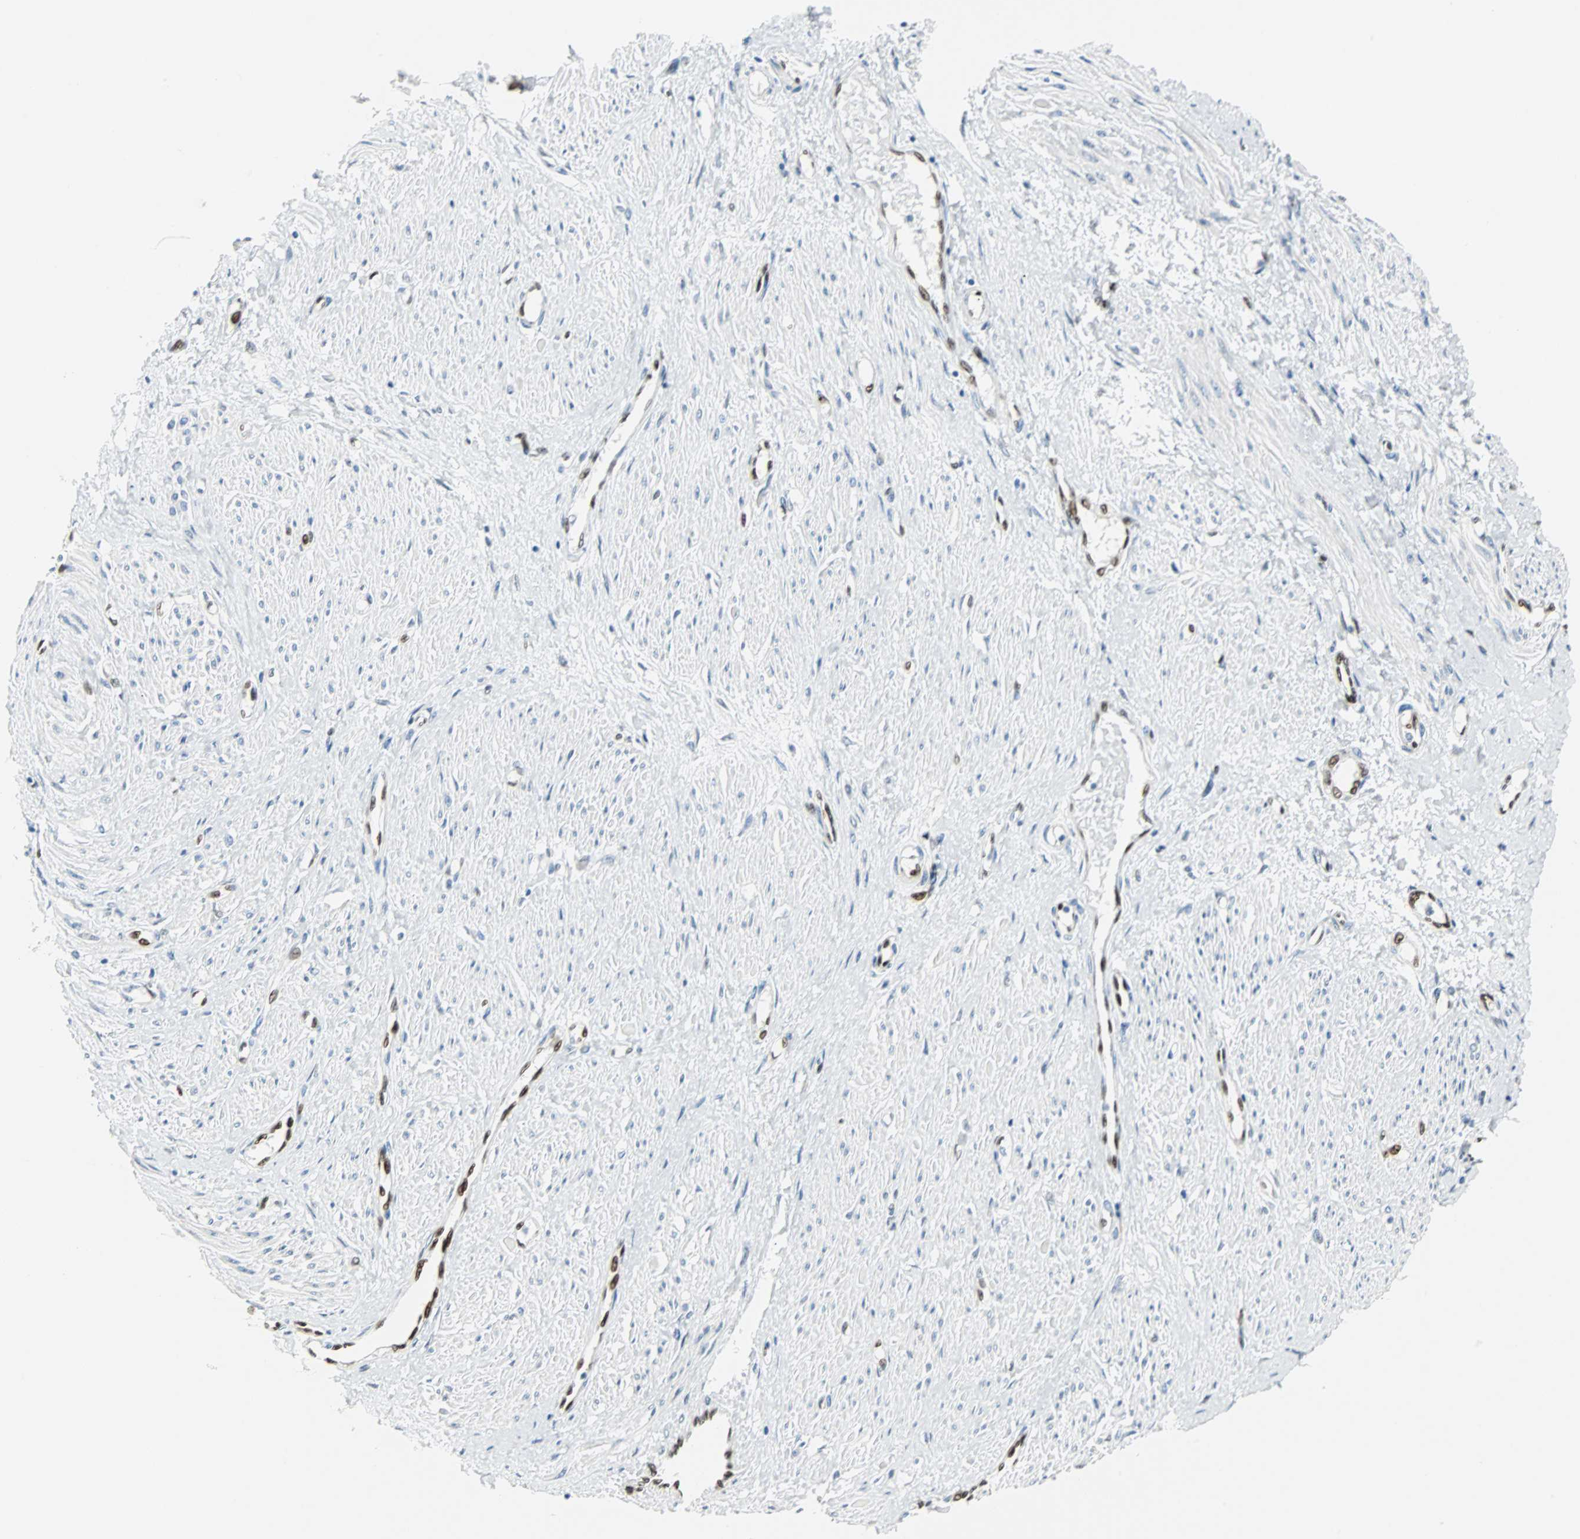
{"staining": {"intensity": "strong", "quantity": "<25%", "location": "nuclear"}, "tissue": "smooth muscle", "cell_type": "Smooth muscle cells", "image_type": "normal", "snomed": [{"axis": "morphology", "description": "Normal tissue, NOS"}, {"axis": "topography", "description": "Smooth muscle"}, {"axis": "topography", "description": "Uterus"}], "caption": "Human smooth muscle stained for a protein (brown) reveals strong nuclear positive staining in approximately <25% of smooth muscle cells.", "gene": "IL33", "patient": {"sex": "female", "age": 39}}